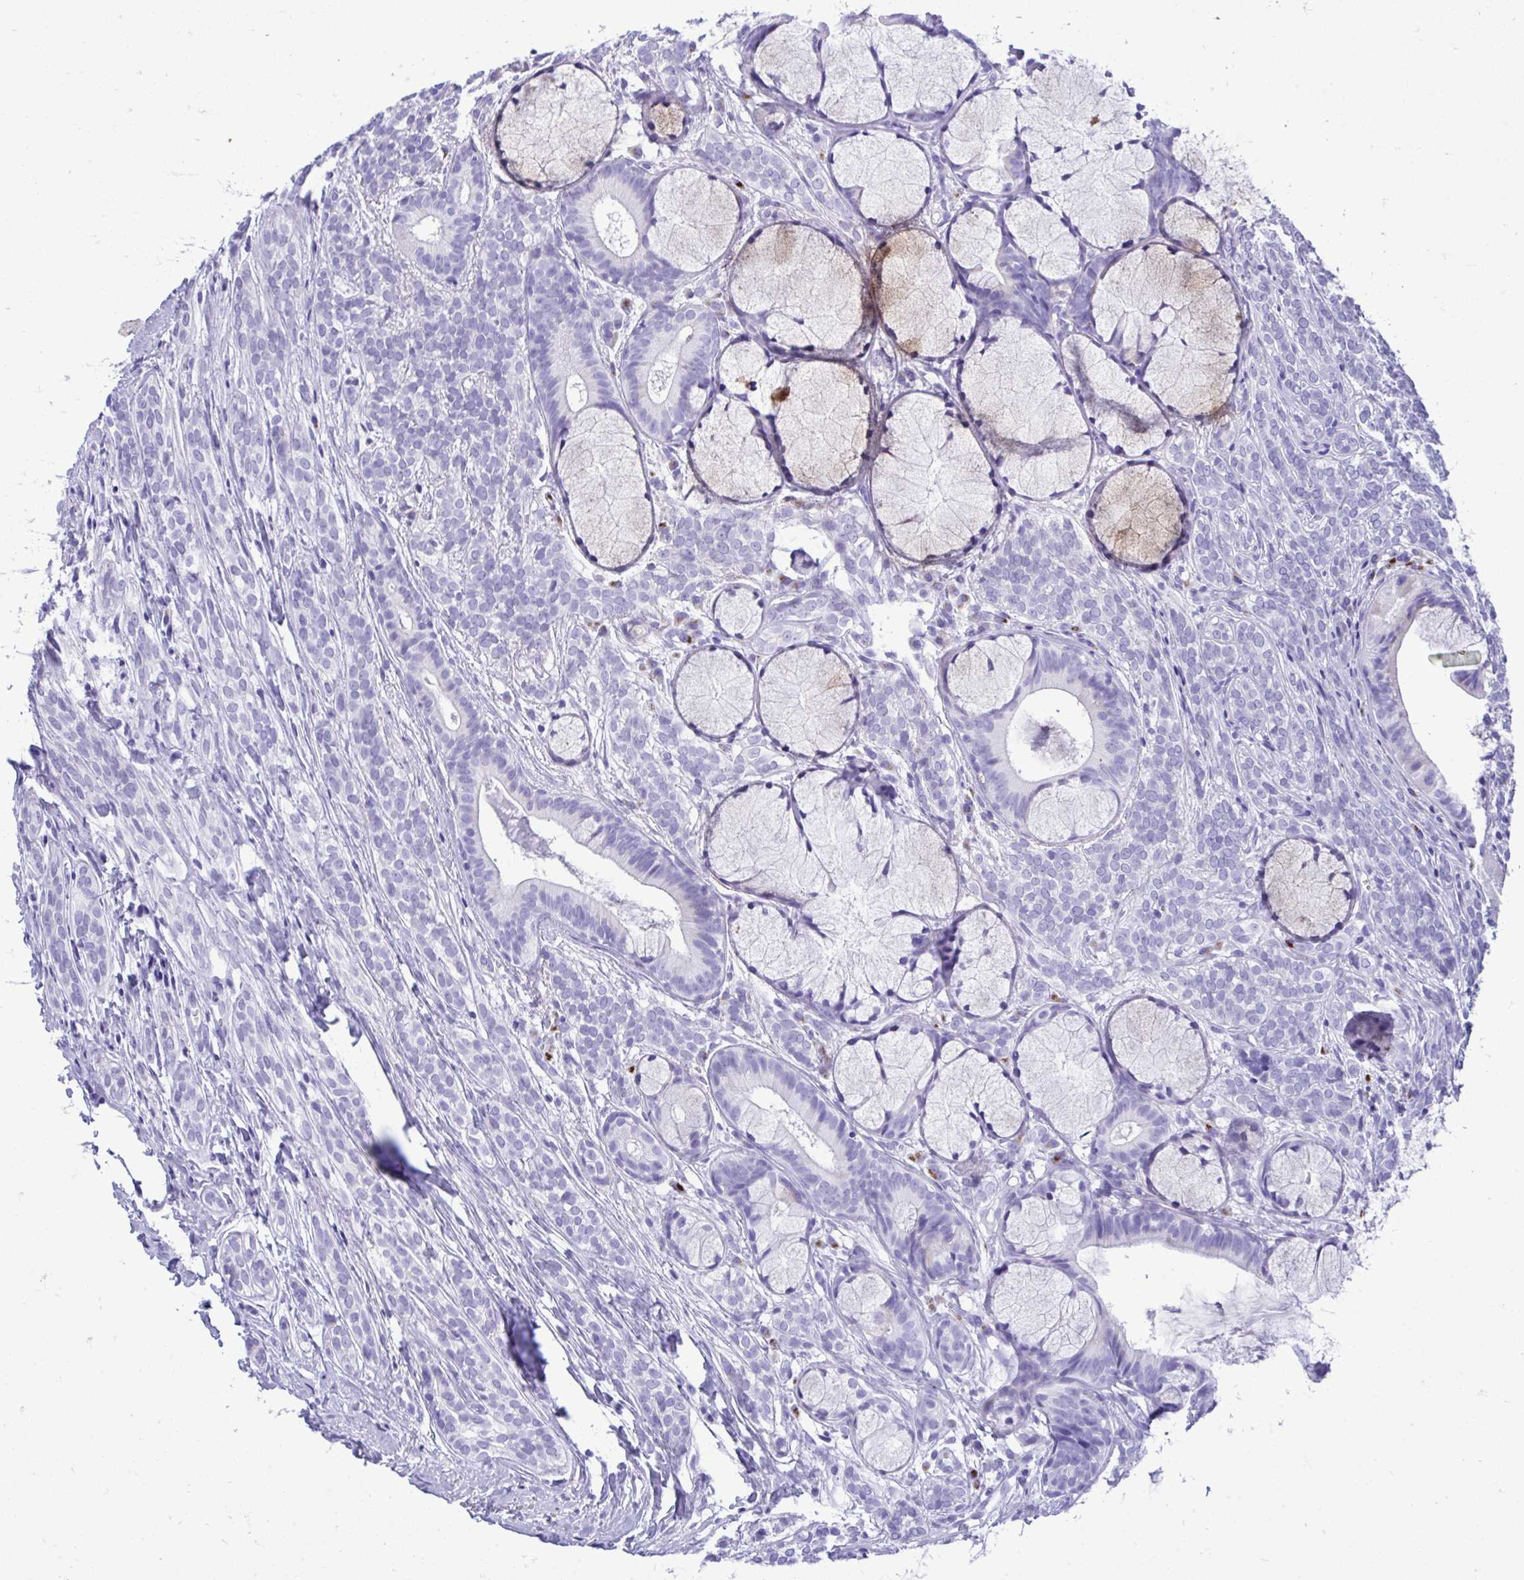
{"staining": {"intensity": "negative", "quantity": "none", "location": "none"}, "tissue": "head and neck cancer", "cell_type": "Tumor cells", "image_type": "cancer", "snomed": [{"axis": "morphology", "description": "Adenocarcinoma, NOS"}, {"axis": "topography", "description": "Head-Neck"}], "caption": "Immunohistochemistry of adenocarcinoma (head and neck) exhibits no staining in tumor cells.", "gene": "ANKDD1B", "patient": {"sex": "female", "age": 57}}